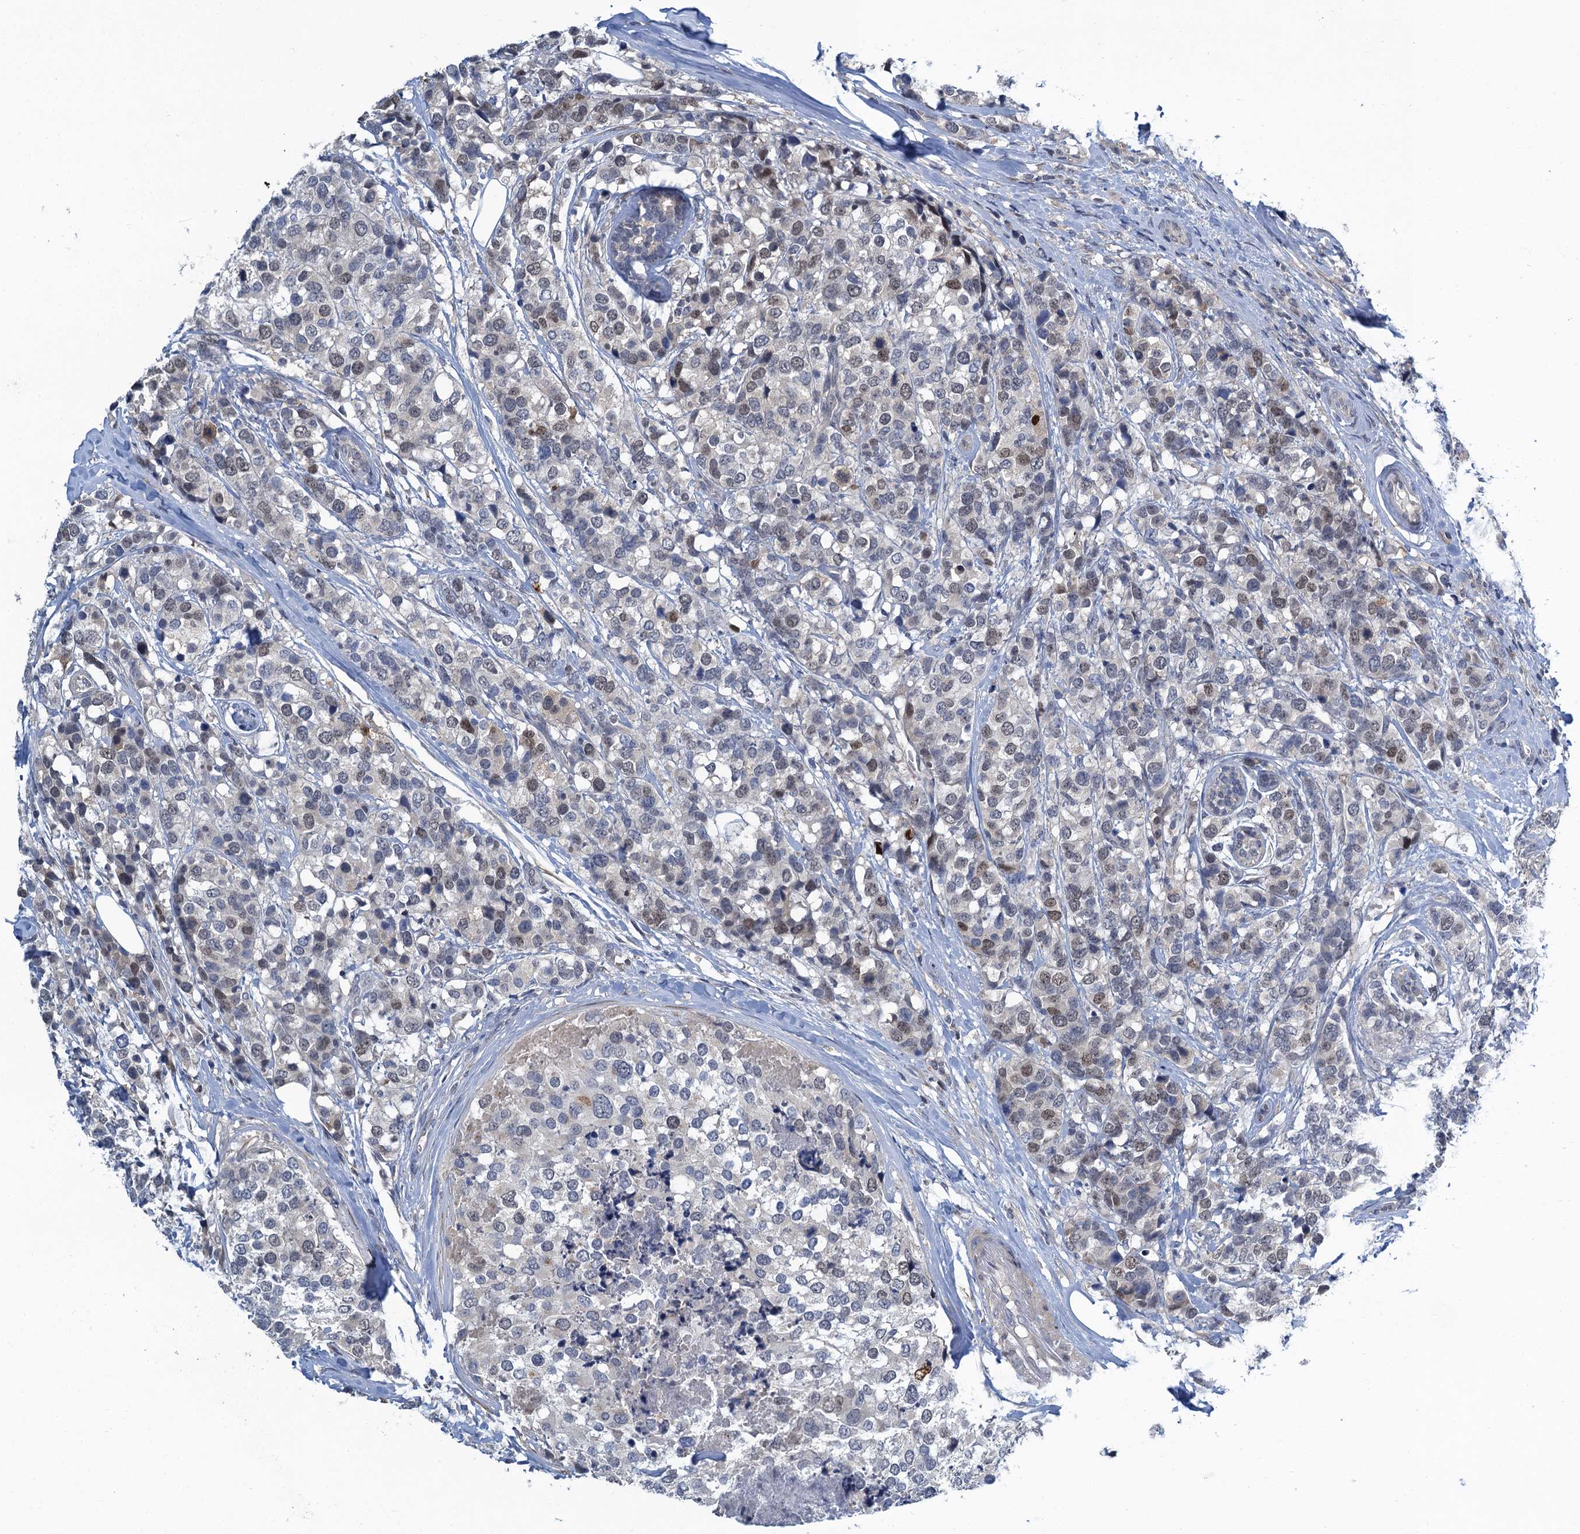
{"staining": {"intensity": "weak", "quantity": "<25%", "location": "nuclear"}, "tissue": "breast cancer", "cell_type": "Tumor cells", "image_type": "cancer", "snomed": [{"axis": "morphology", "description": "Lobular carcinoma"}, {"axis": "topography", "description": "Breast"}], "caption": "DAB immunohistochemical staining of human breast cancer reveals no significant staining in tumor cells.", "gene": "MRFAP1", "patient": {"sex": "female", "age": 59}}